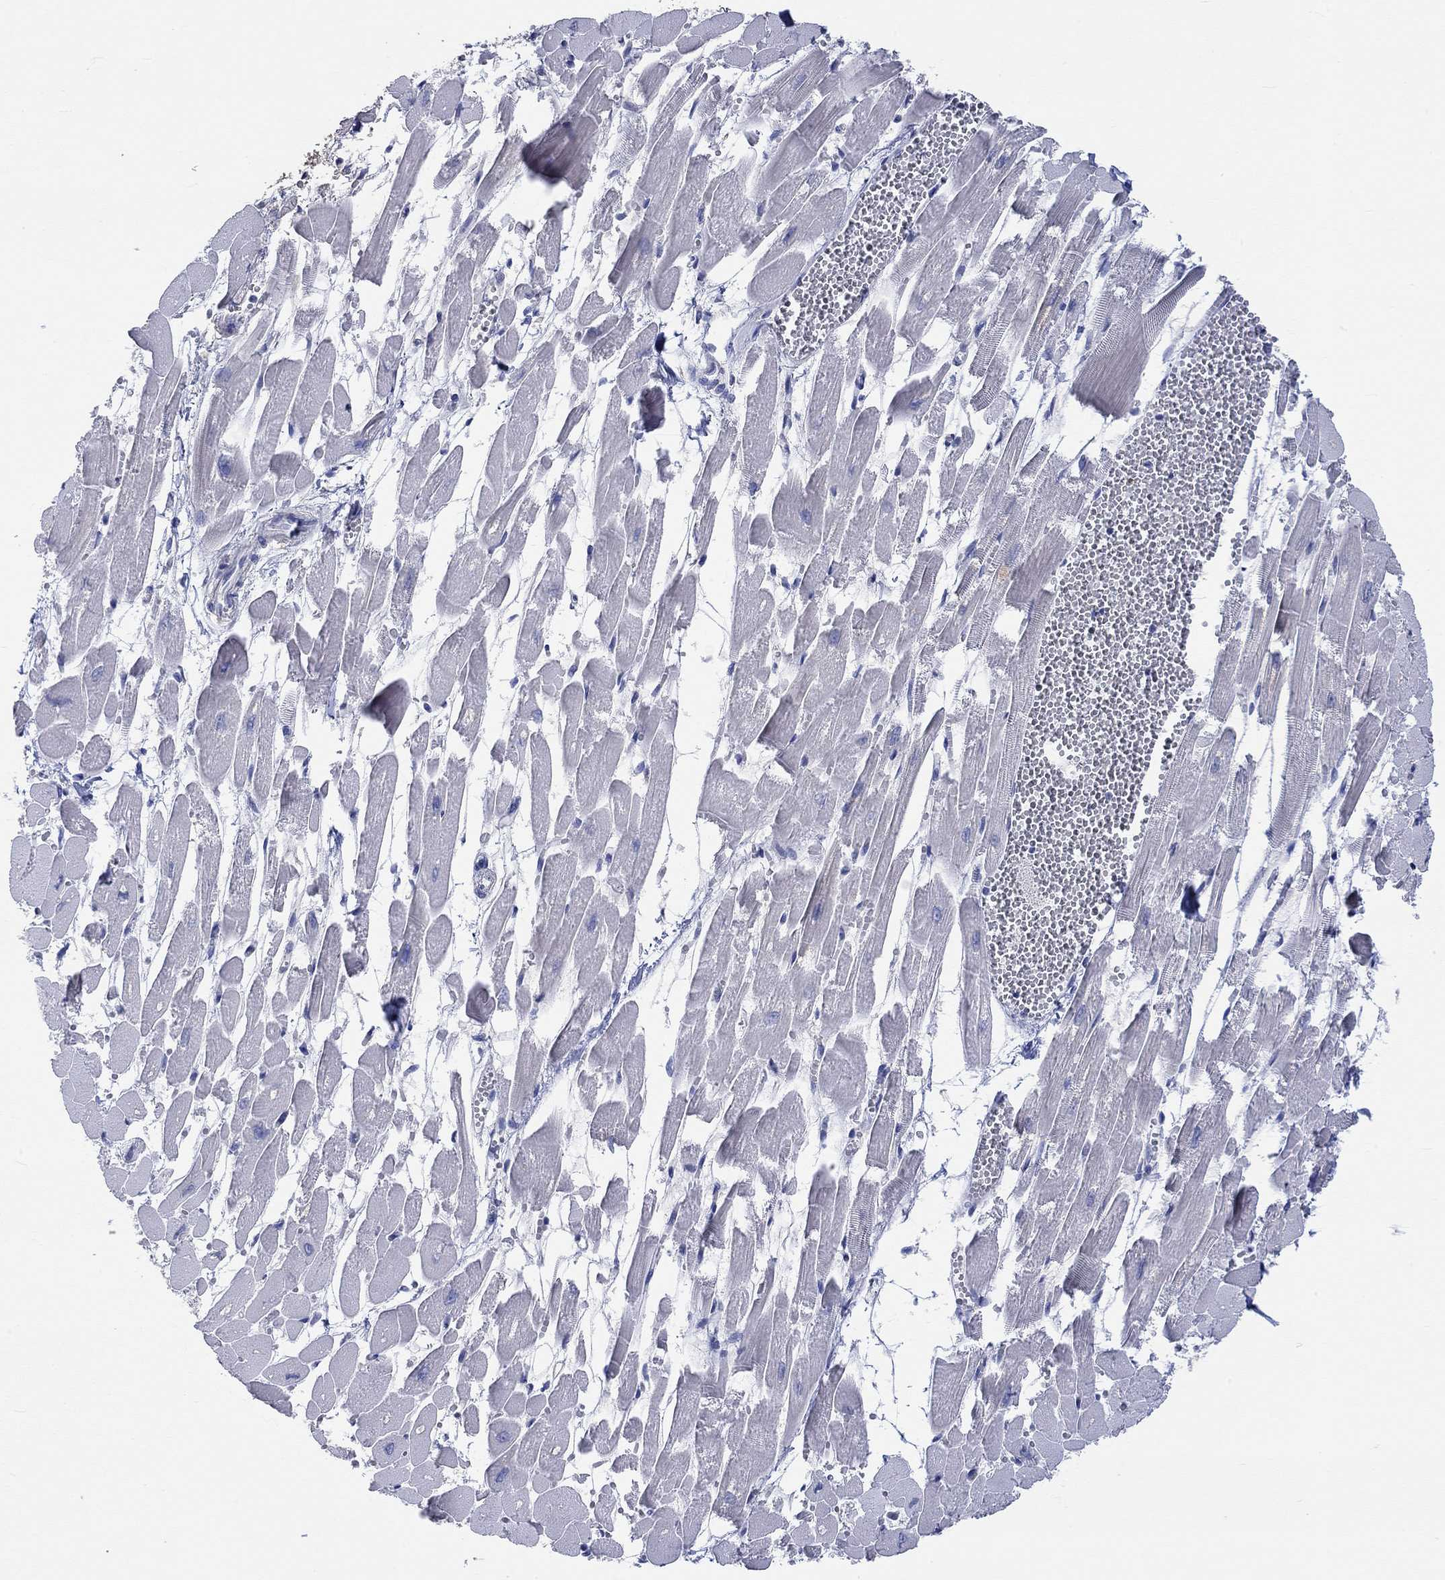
{"staining": {"intensity": "negative", "quantity": "none", "location": "none"}, "tissue": "heart muscle", "cell_type": "Cardiomyocytes", "image_type": "normal", "snomed": [{"axis": "morphology", "description": "Normal tissue, NOS"}, {"axis": "topography", "description": "Heart"}], "caption": "The histopathology image demonstrates no significant staining in cardiomyocytes of heart muscle.", "gene": "PNMA5", "patient": {"sex": "female", "age": 52}}